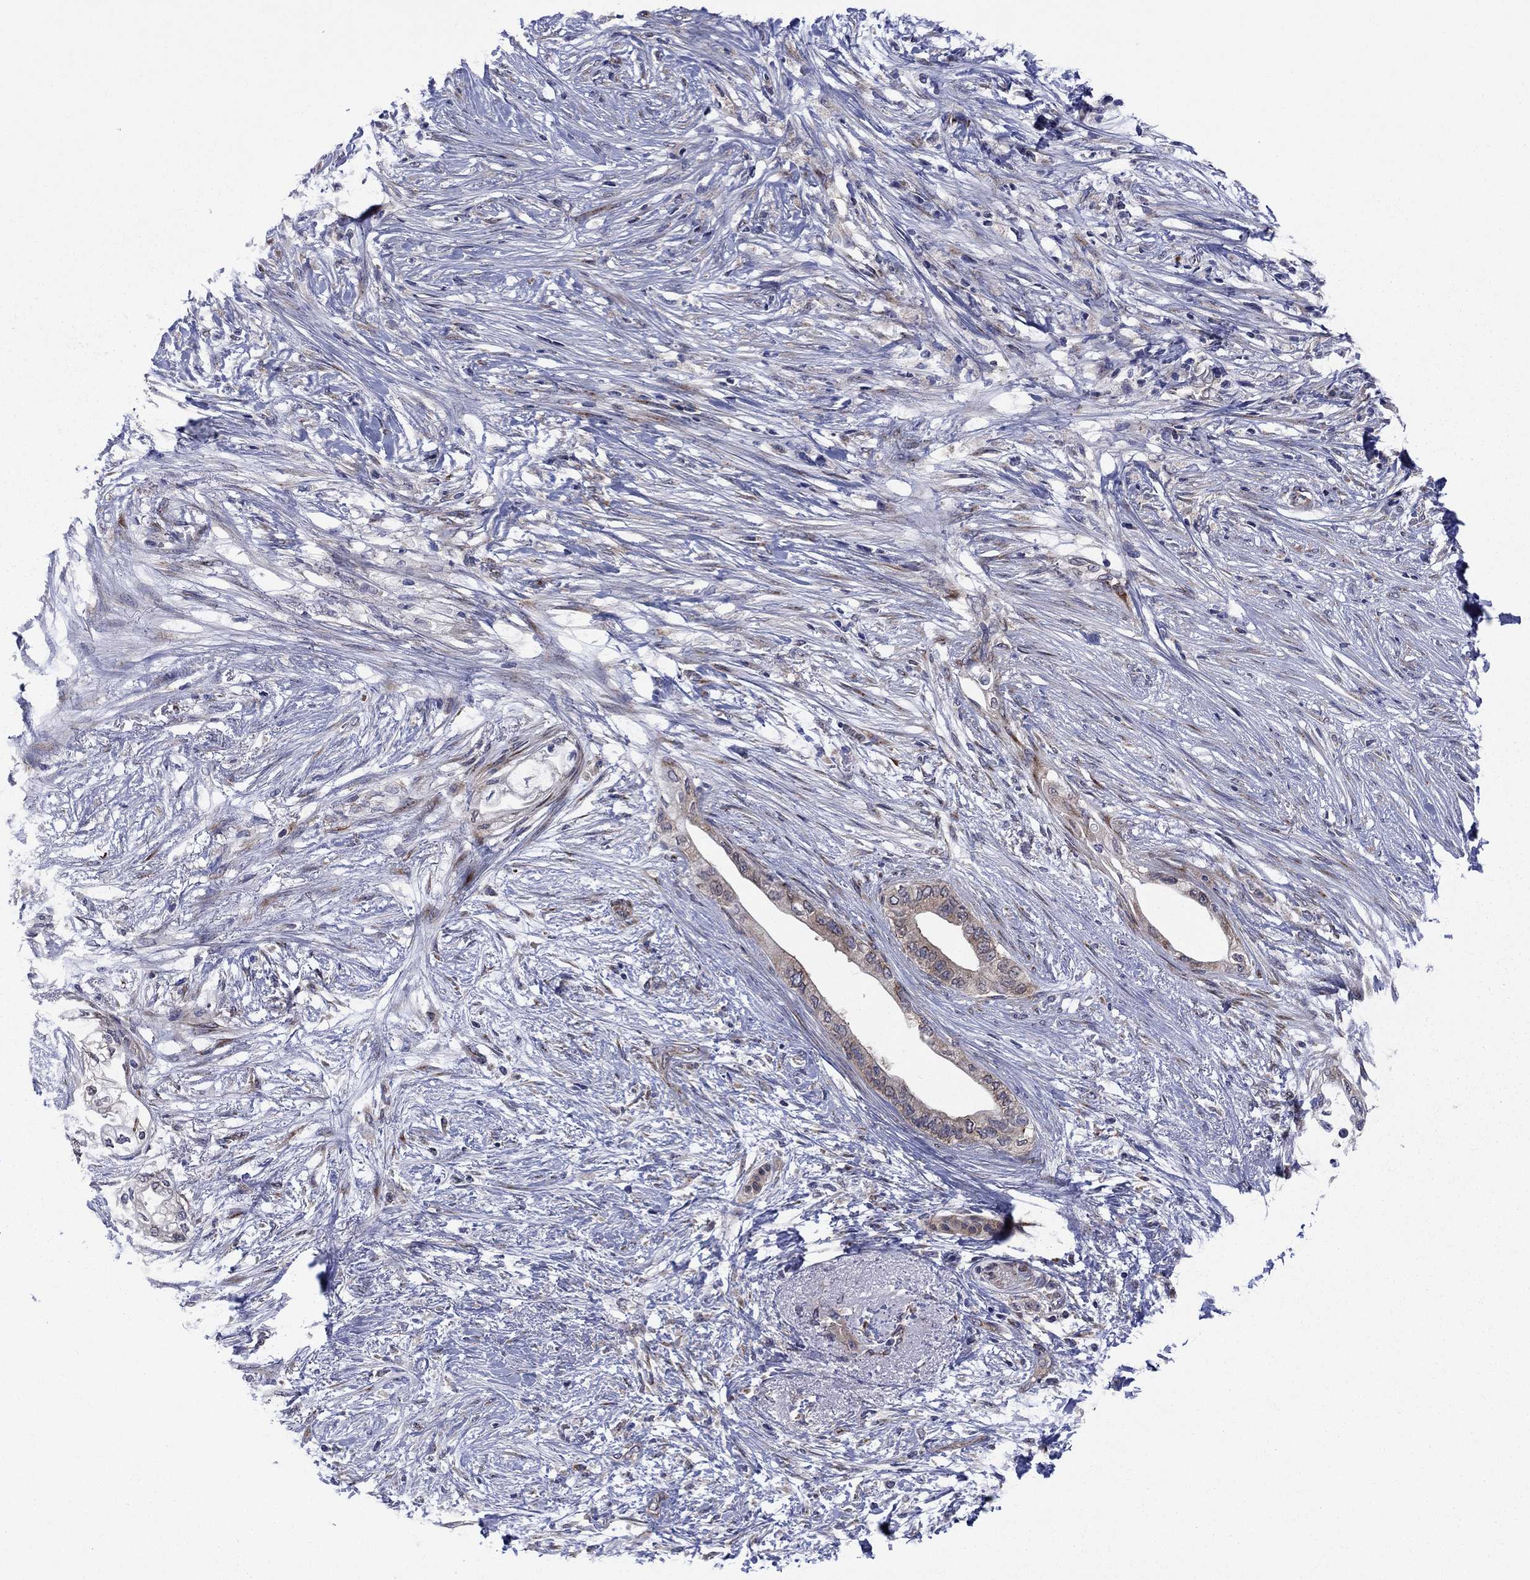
{"staining": {"intensity": "weak", "quantity": "25%-75%", "location": "cytoplasmic/membranous"}, "tissue": "pancreatic cancer", "cell_type": "Tumor cells", "image_type": "cancer", "snomed": [{"axis": "morphology", "description": "Normal tissue, NOS"}, {"axis": "morphology", "description": "Adenocarcinoma, NOS"}, {"axis": "topography", "description": "Pancreas"}, {"axis": "topography", "description": "Duodenum"}], "caption": "A brown stain labels weak cytoplasmic/membranous positivity of a protein in human adenocarcinoma (pancreatic) tumor cells.", "gene": "GPR155", "patient": {"sex": "female", "age": 60}}